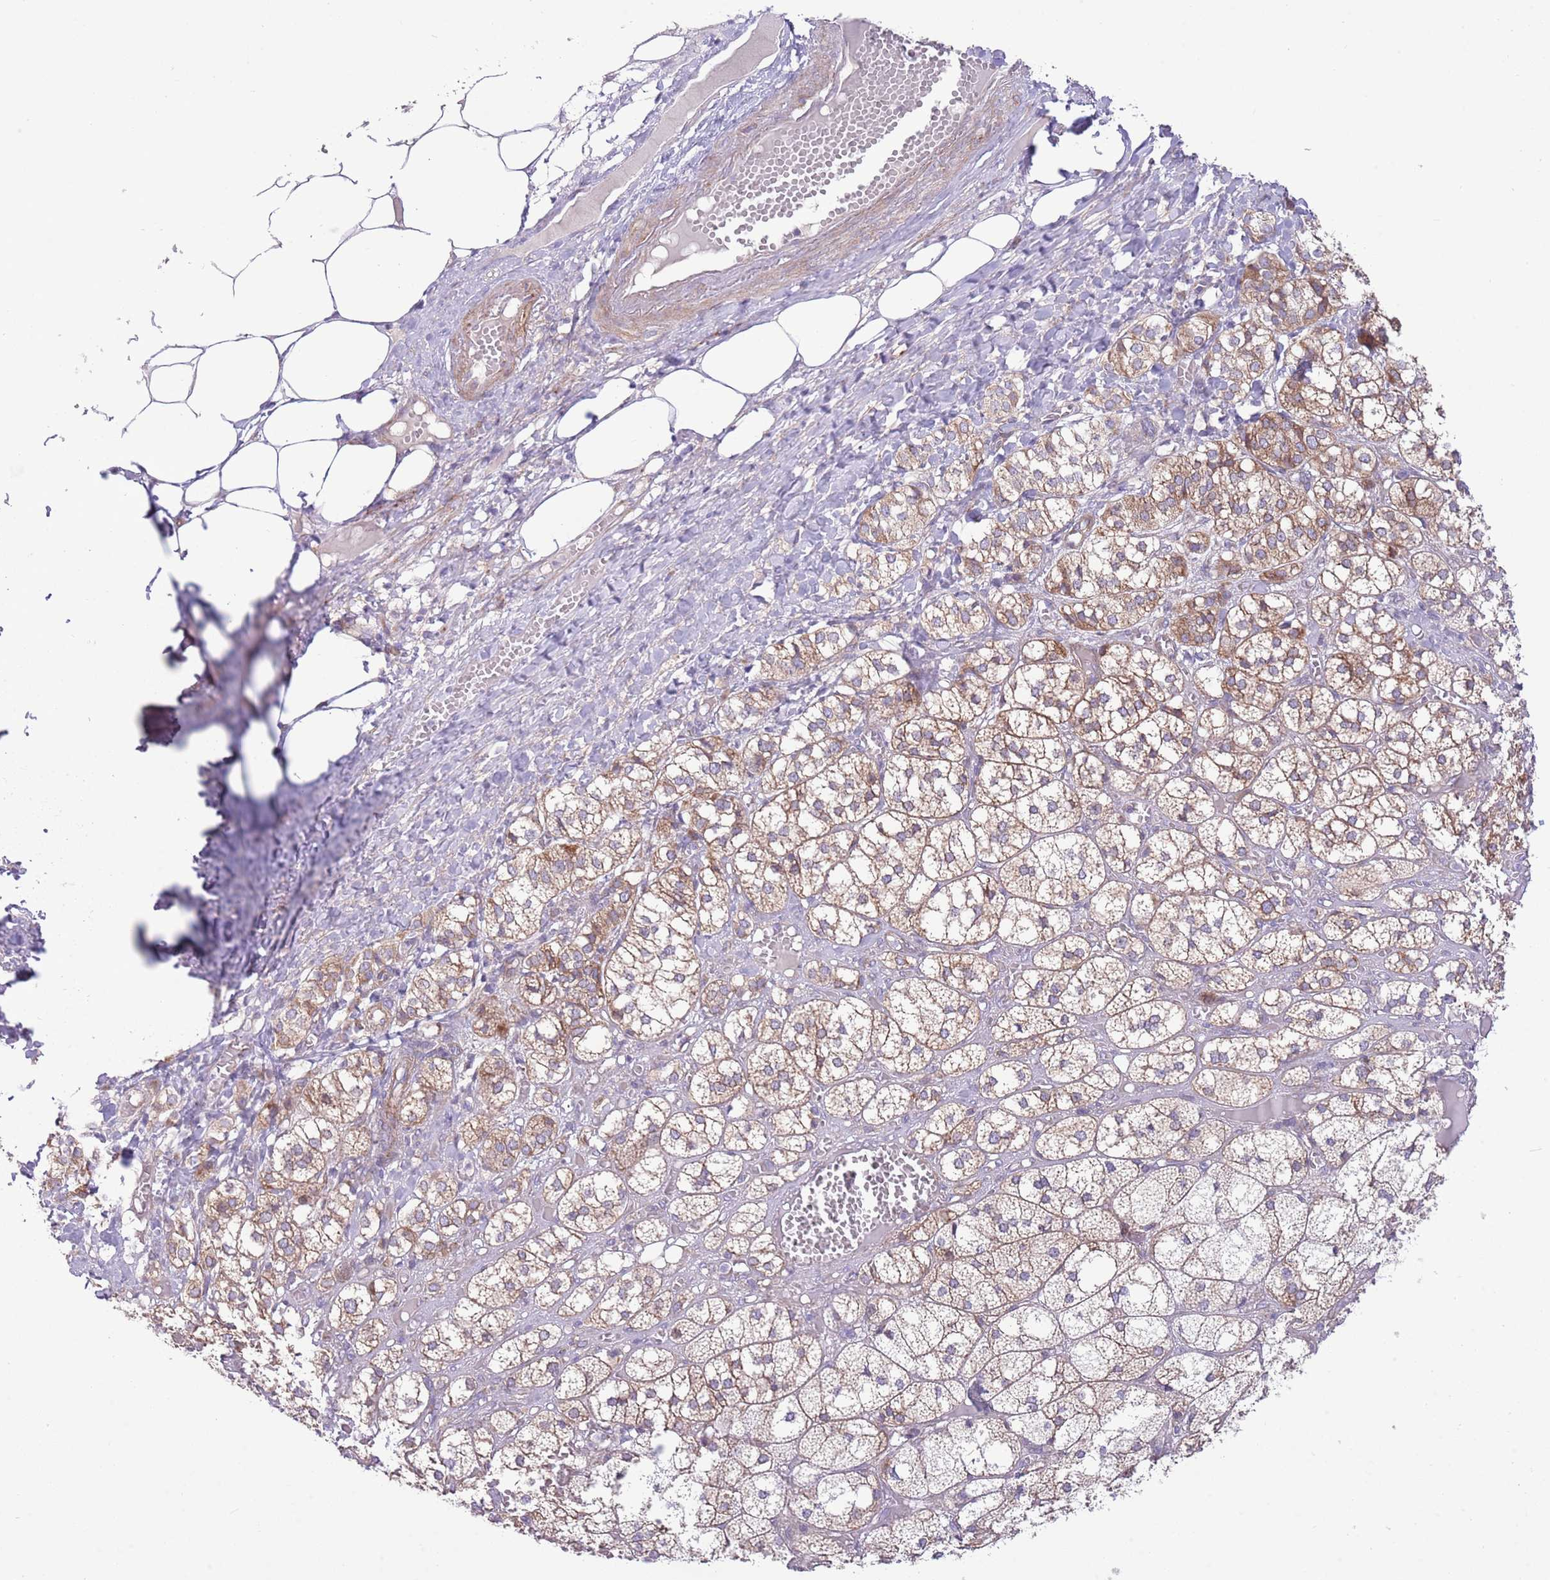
{"staining": {"intensity": "moderate", "quantity": ">75%", "location": "cytoplasmic/membranous"}, "tissue": "adrenal gland", "cell_type": "Glandular cells", "image_type": "normal", "snomed": [{"axis": "morphology", "description": "Normal tissue, NOS"}, {"axis": "topography", "description": "Adrenal gland"}], "caption": "Glandular cells demonstrate medium levels of moderate cytoplasmic/membranous positivity in about >75% of cells in unremarkable human adrenal gland.", "gene": "TOMM5", "patient": {"sex": "female", "age": 61}}